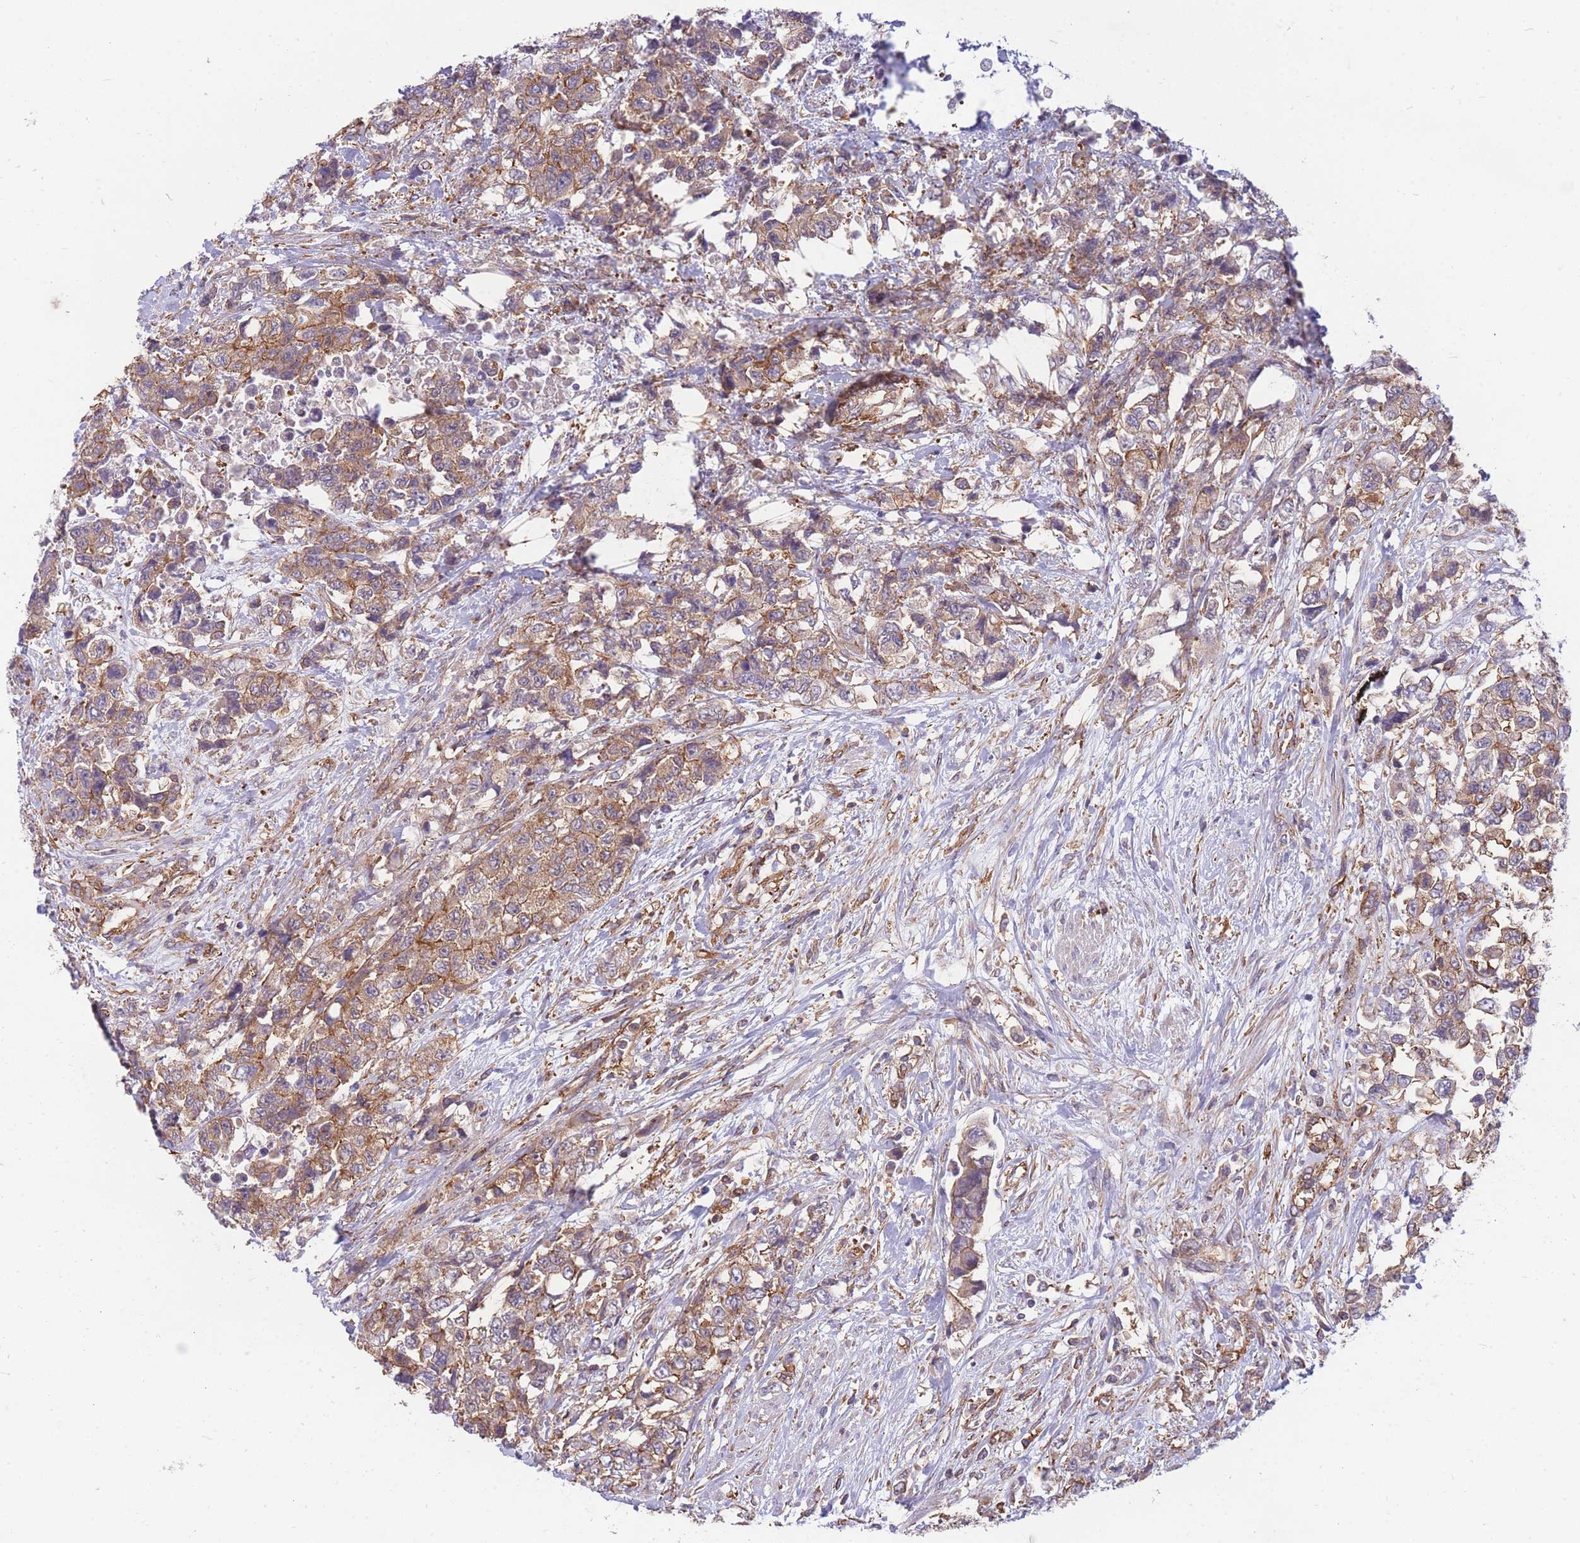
{"staining": {"intensity": "moderate", "quantity": ">75%", "location": "cytoplasmic/membranous"}, "tissue": "urothelial cancer", "cell_type": "Tumor cells", "image_type": "cancer", "snomed": [{"axis": "morphology", "description": "Urothelial carcinoma, High grade"}, {"axis": "topography", "description": "Urinary bladder"}], "caption": "High-grade urothelial carcinoma stained for a protein (brown) displays moderate cytoplasmic/membranous positive staining in approximately >75% of tumor cells.", "gene": "GGA1", "patient": {"sex": "female", "age": 78}}